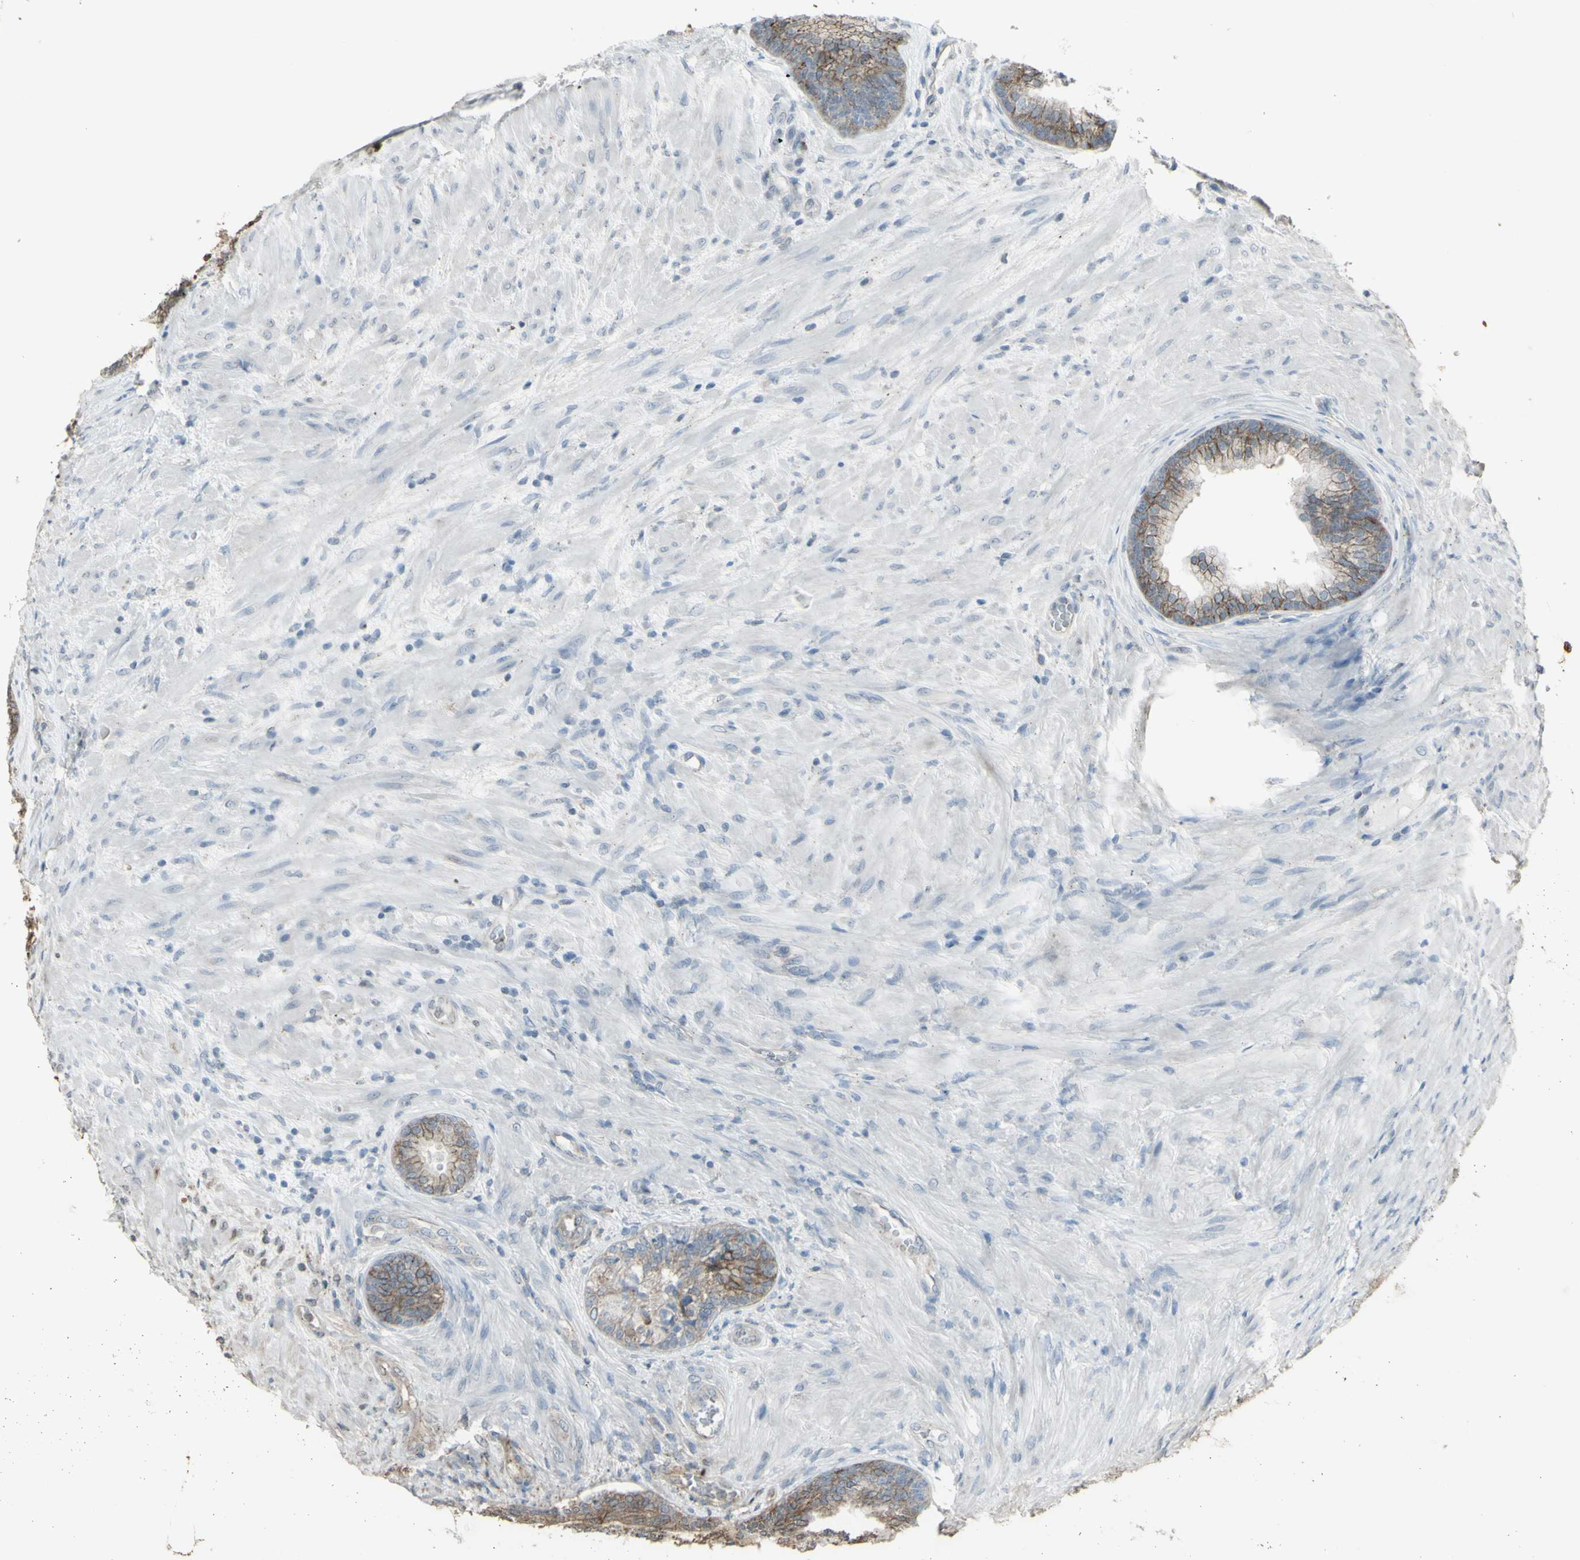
{"staining": {"intensity": "strong", "quantity": ">75%", "location": "cytoplasmic/membranous"}, "tissue": "prostate", "cell_type": "Glandular cells", "image_type": "normal", "snomed": [{"axis": "morphology", "description": "Normal tissue, NOS"}, {"axis": "topography", "description": "Prostate"}], "caption": "Immunohistochemical staining of benign prostate displays >75% levels of strong cytoplasmic/membranous protein positivity in about >75% of glandular cells. The staining was performed using DAB to visualize the protein expression in brown, while the nuclei were stained in blue with hematoxylin (Magnification: 20x).", "gene": "ENSG00000285526", "patient": {"sex": "male", "age": 76}}